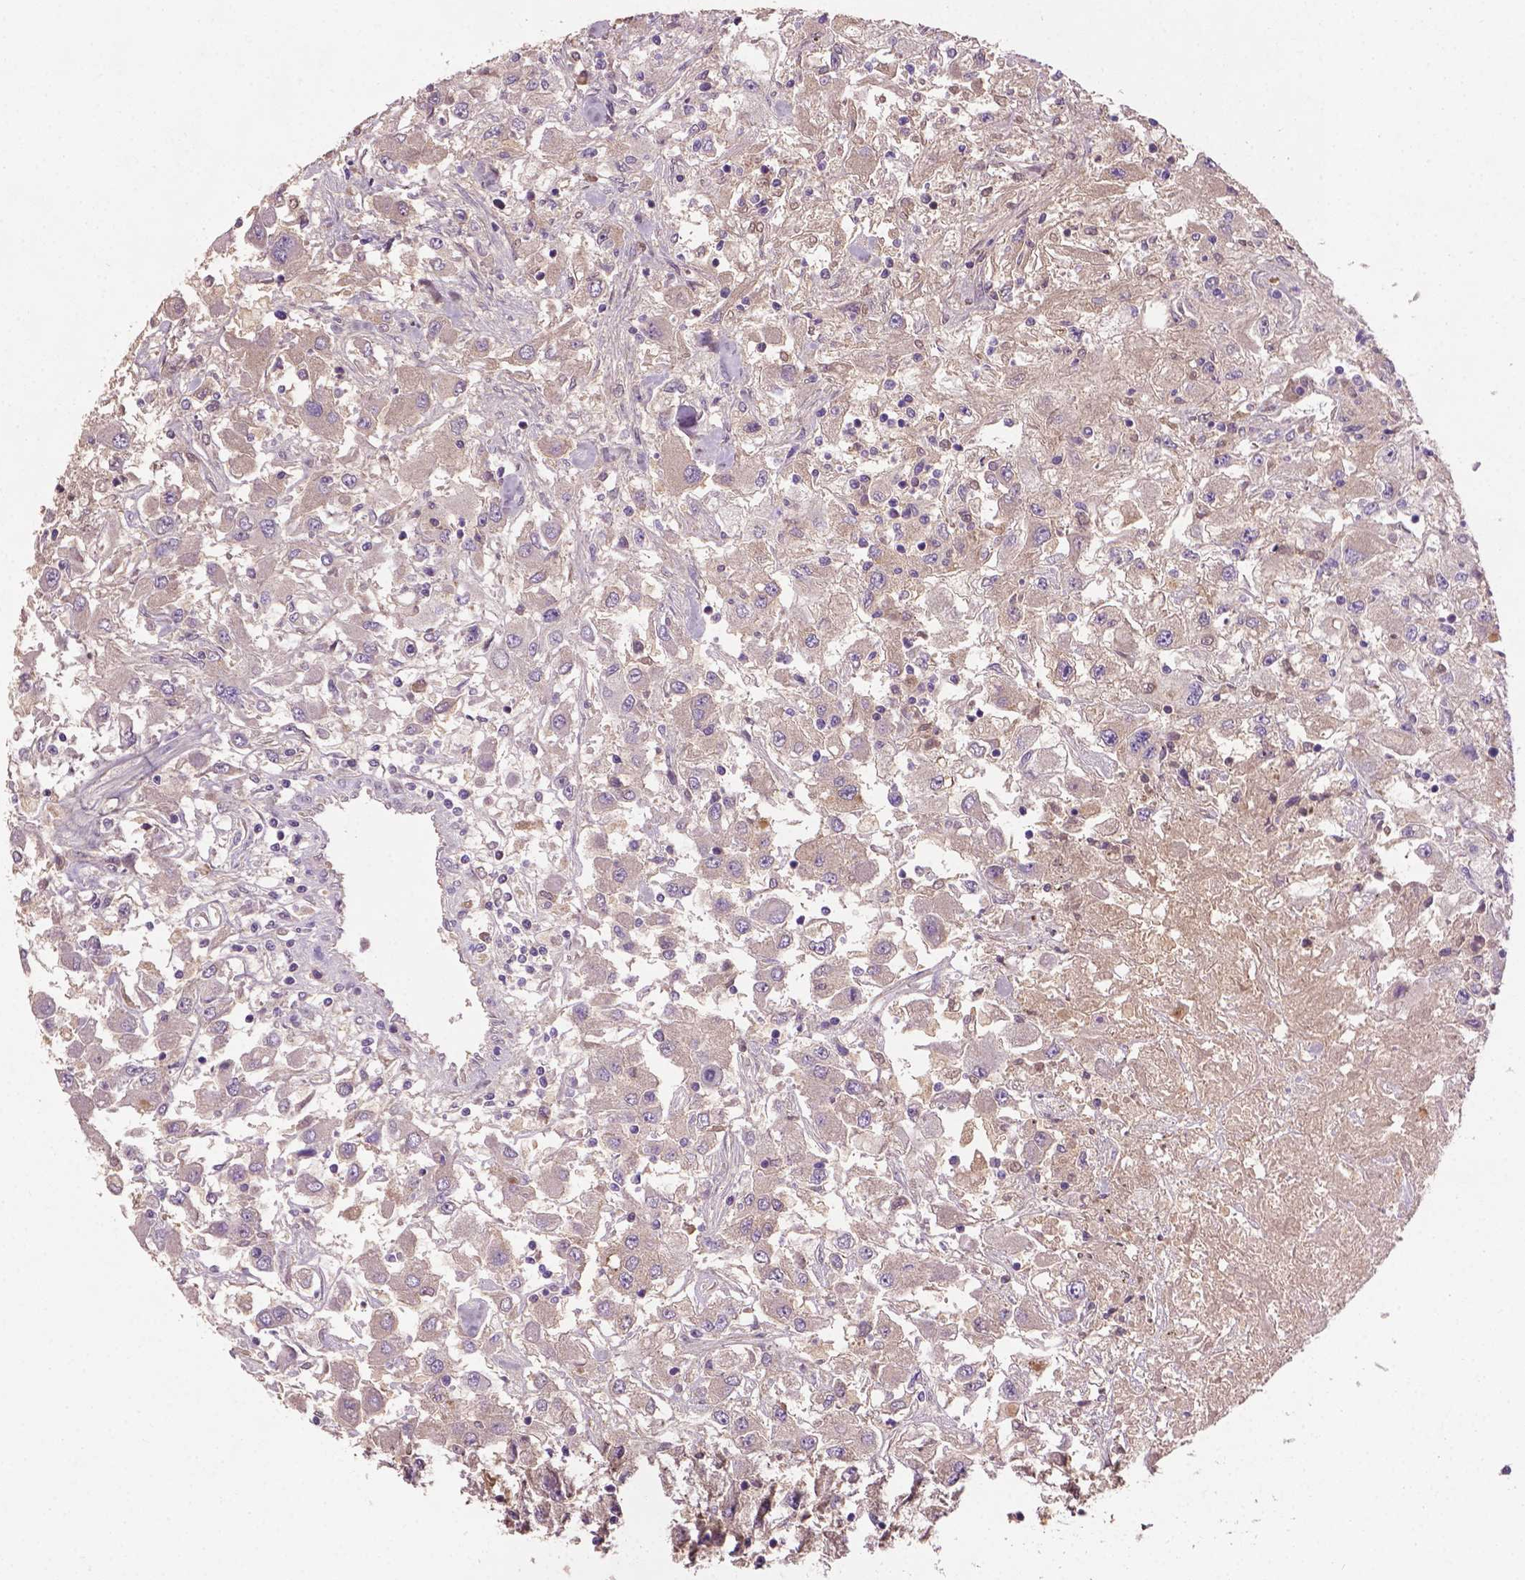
{"staining": {"intensity": "negative", "quantity": "none", "location": "none"}, "tissue": "renal cancer", "cell_type": "Tumor cells", "image_type": "cancer", "snomed": [{"axis": "morphology", "description": "Adenocarcinoma, NOS"}, {"axis": "topography", "description": "Kidney"}], "caption": "Immunohistochemistry (IHC) histopathology image of human renal cancer (adenocarcinoma) stained for a protein (brown), which demonstrates no positivity in tumor cells.", "gene": "SOX17", "patient": {"sex": "female", "age": 67}}